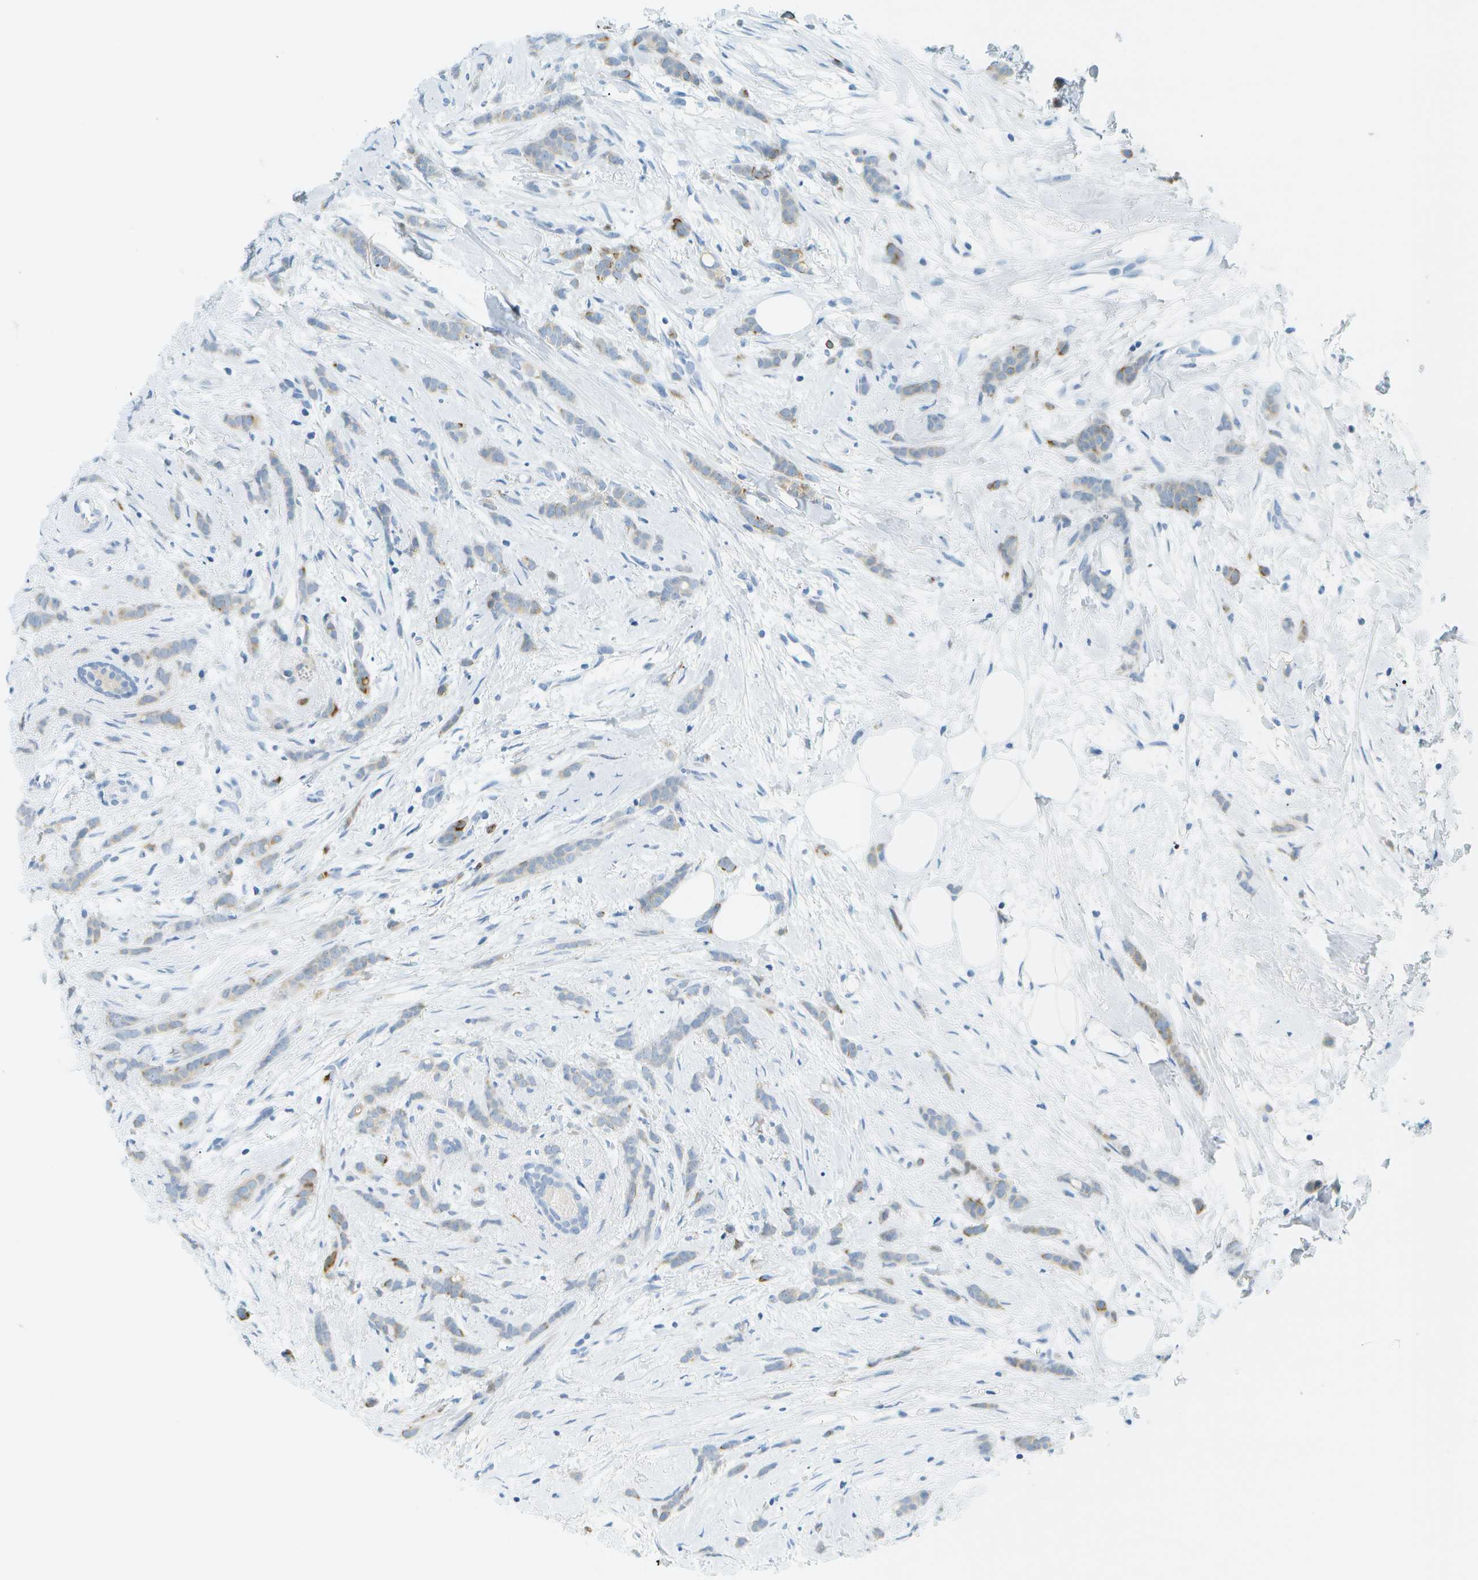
{"staining": {"intensity": "moderate", "quantity": "<25%", "location": "cytoplasmic/membranous"}, "tissue": "breast cancer", "cell_type": "Tumor cells", "image_type": "cancer", "snomed": [{"axis": "morphology", "description": "Lobular carcinoma, in situ"}, {"axis": "morphology", "description": "Lobular carcinoma"}, {"axis": "topography", "description": "Breast"}], "caption": "DAB (3,3'-diaminobenzidine) immunohistochemical staining of breast cancer exhibits moderate cytoplasmic/membranous protein positivity in about <25% of tumor cells.", "gene": "SMYD5", "patient": {"sex": "female", "age": 41}}